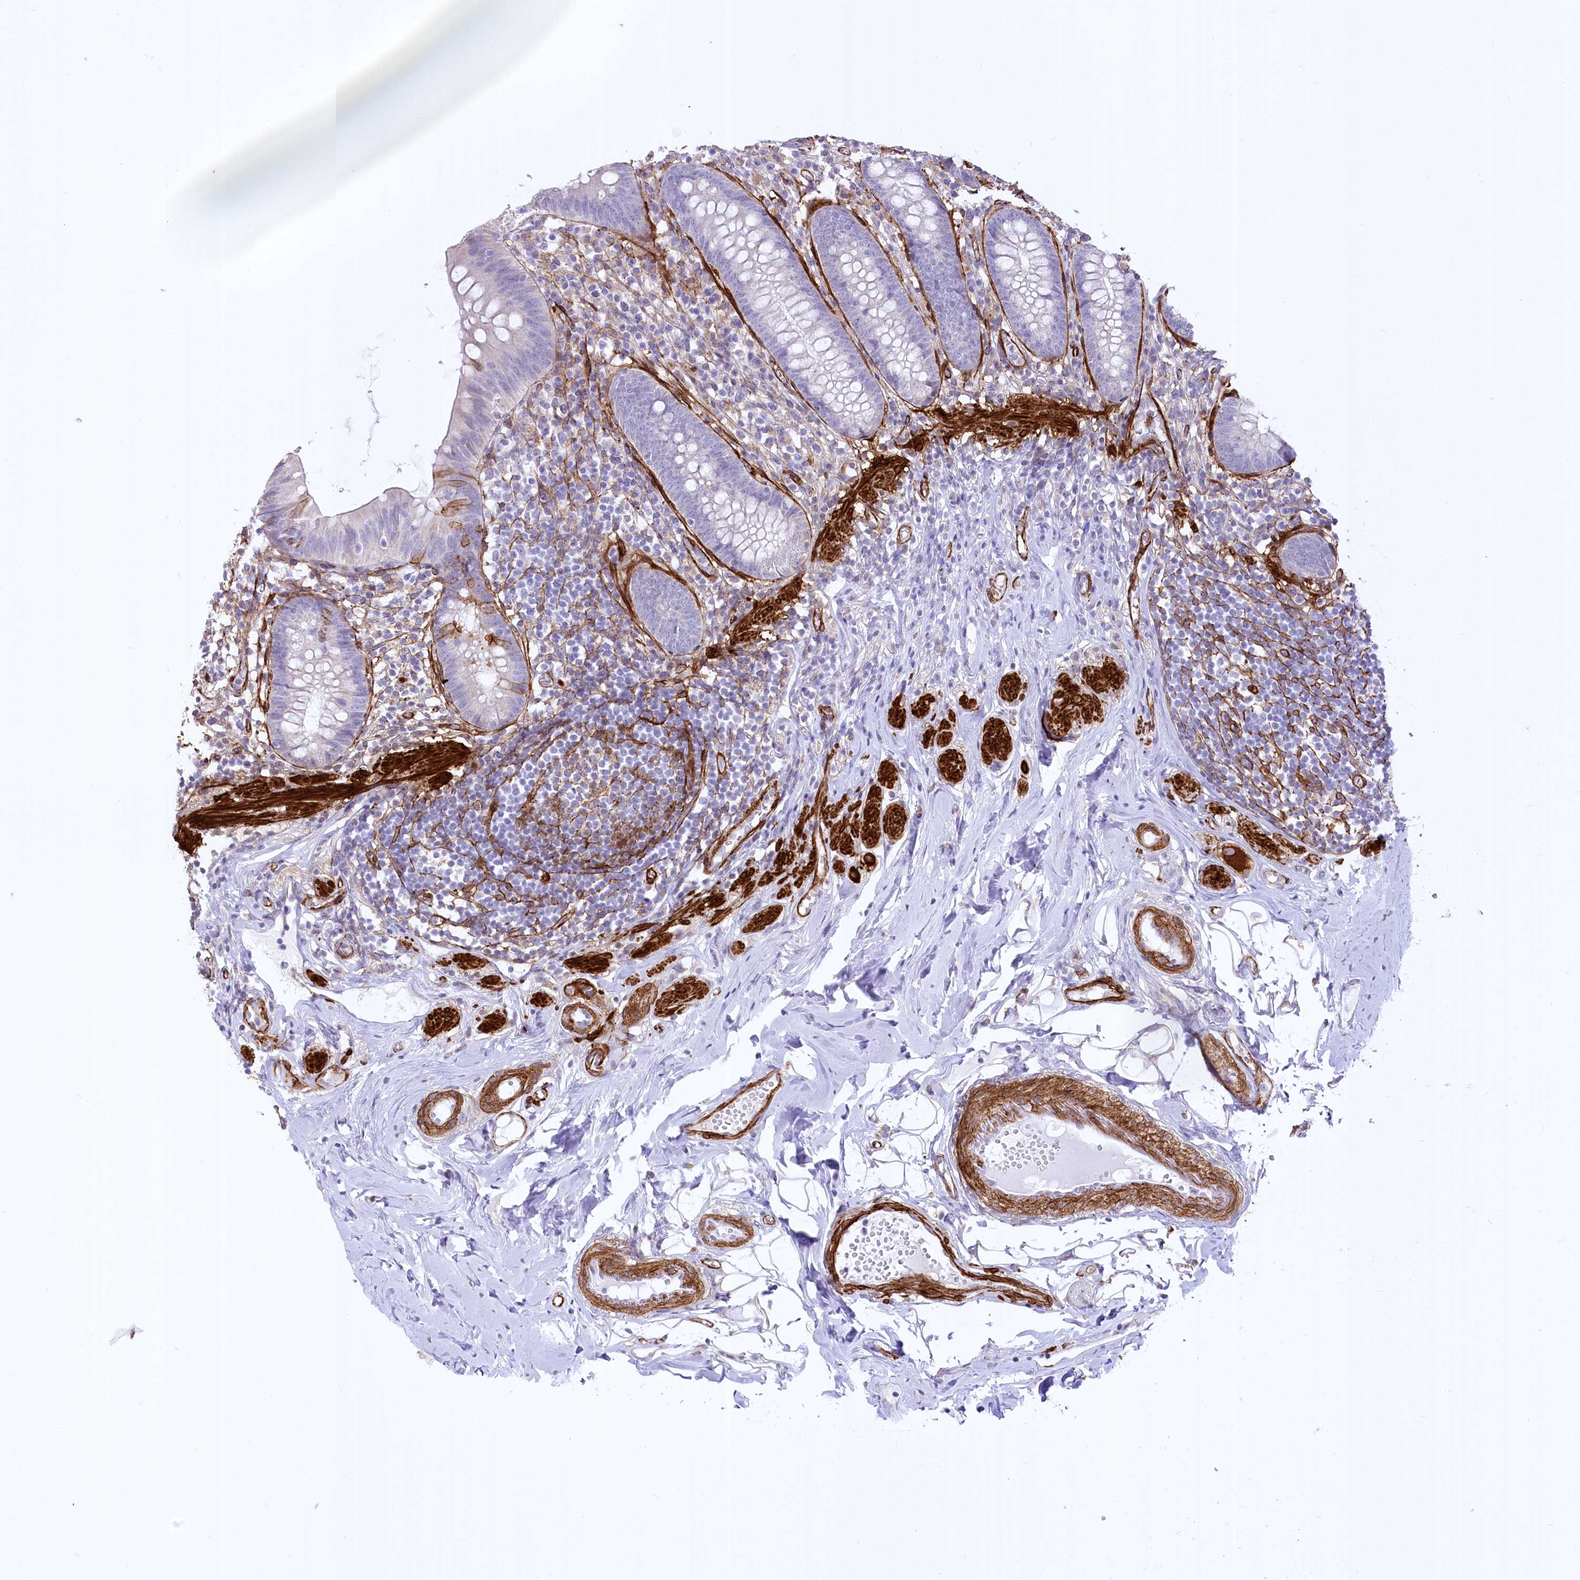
{"staining": {"intensity": "negative", "quantity": "none", "location": "none"}, "tissue": "appendix", "cell_type": "Glandular cells", "image_type": "normal", "snomed": [{"axis": "morphology", "description": "Normal tissue, NOS"}, {"axis": "topography", "description": "Appendix"}], "caption": "This is an immunohistochemistry histopathology image of normal appendix. There is no positivity in glandular cells.", "gene": "SYNPO2", "patient": {"sex": "female", "age": 62}}